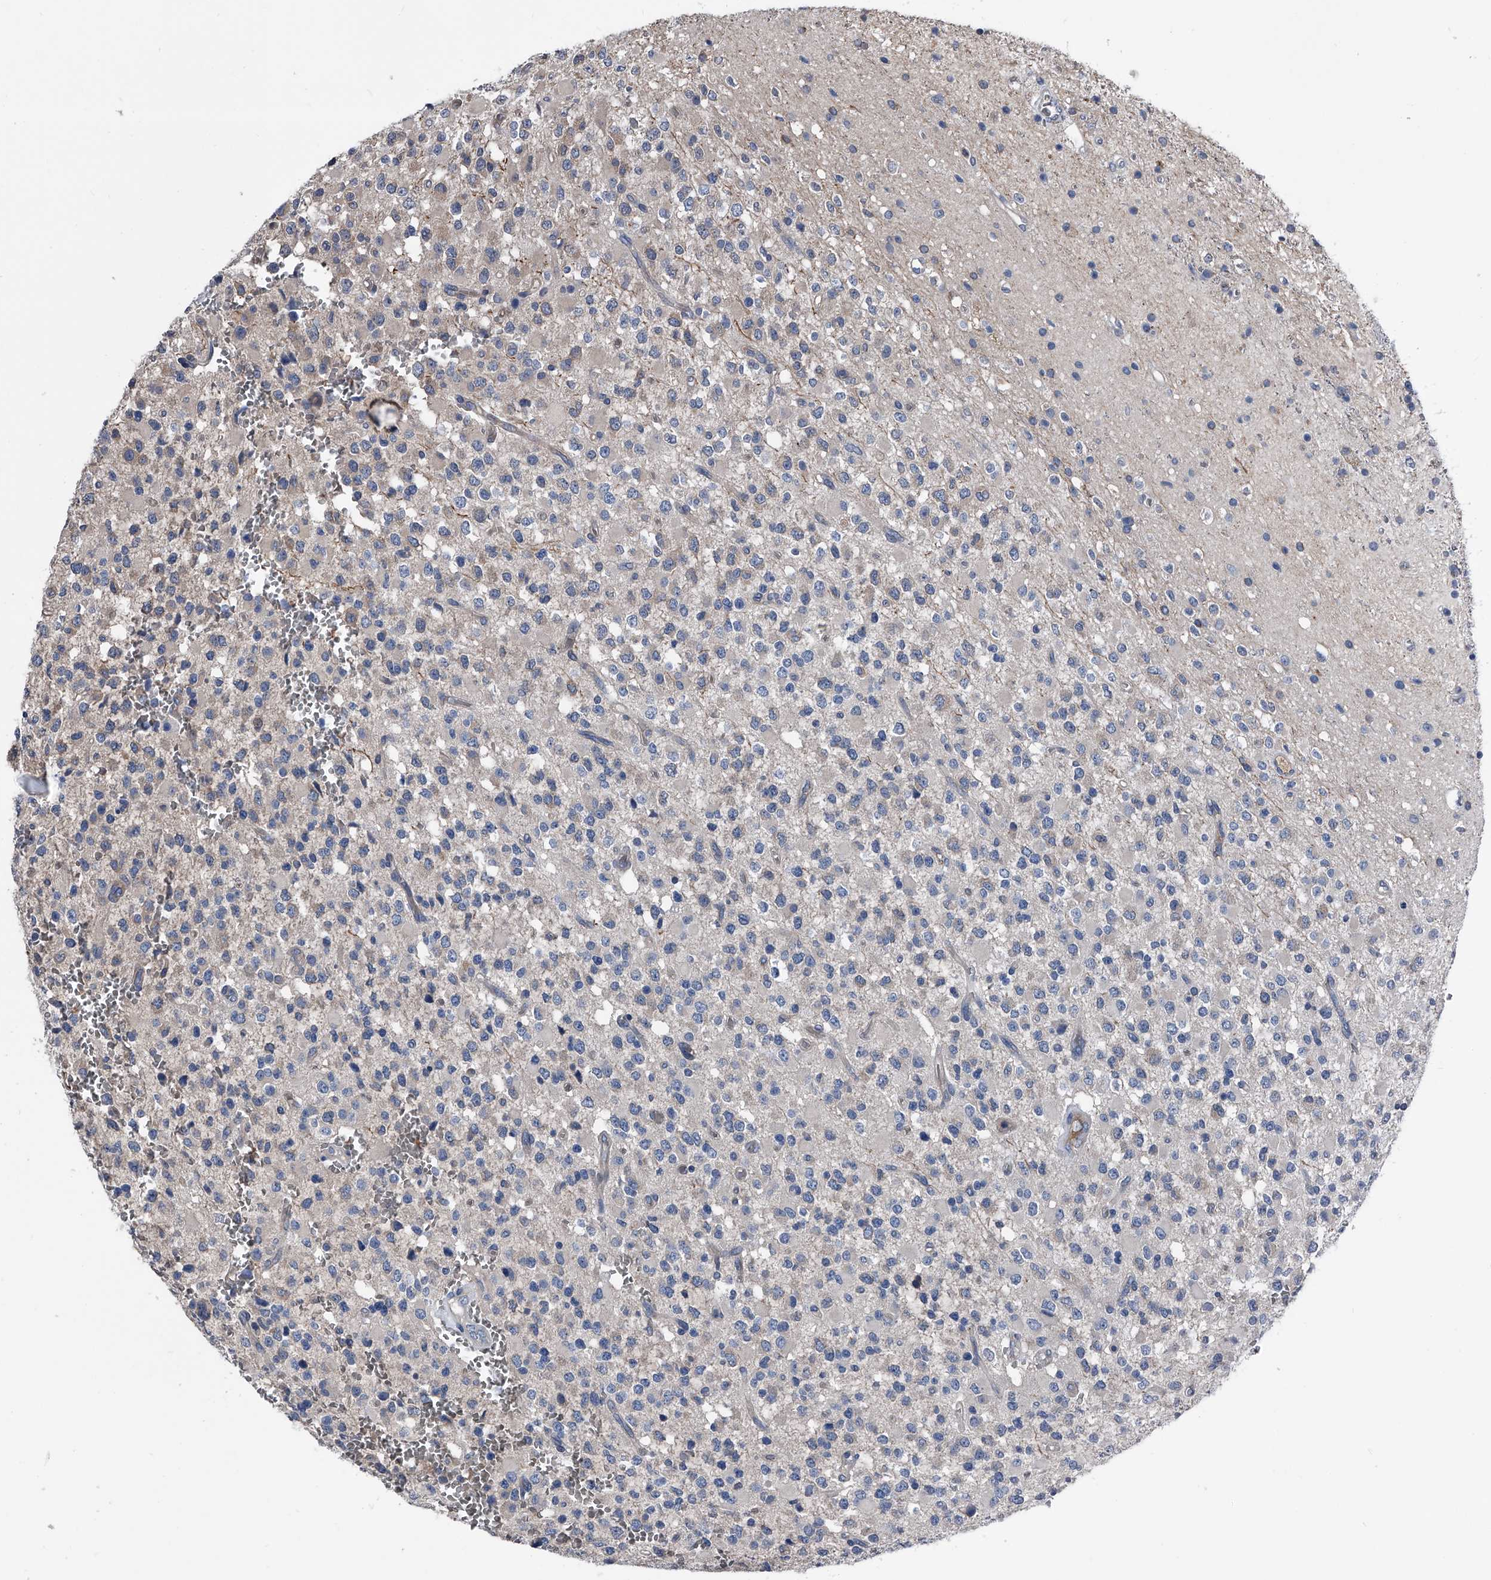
{"staining": {"intensity": "negative", "quantity": "none", "location": "none"}, "tissue": "glioma", "cell_type": "Tumor cells", "image_type": "cancer", "snomed": [{"axis": "morphology", "description": "Glioma, malignant, High grade"}, {"axis": "topography", "description": "Brain"}], "caption": "High power microscopy histopathology image of an immunohistochemistry image of high-grade glioma (malignant), revealing no significant expression in tumor cells.", "gene": "KIF13A", "patient": {"sex": "male", "age": 34}}